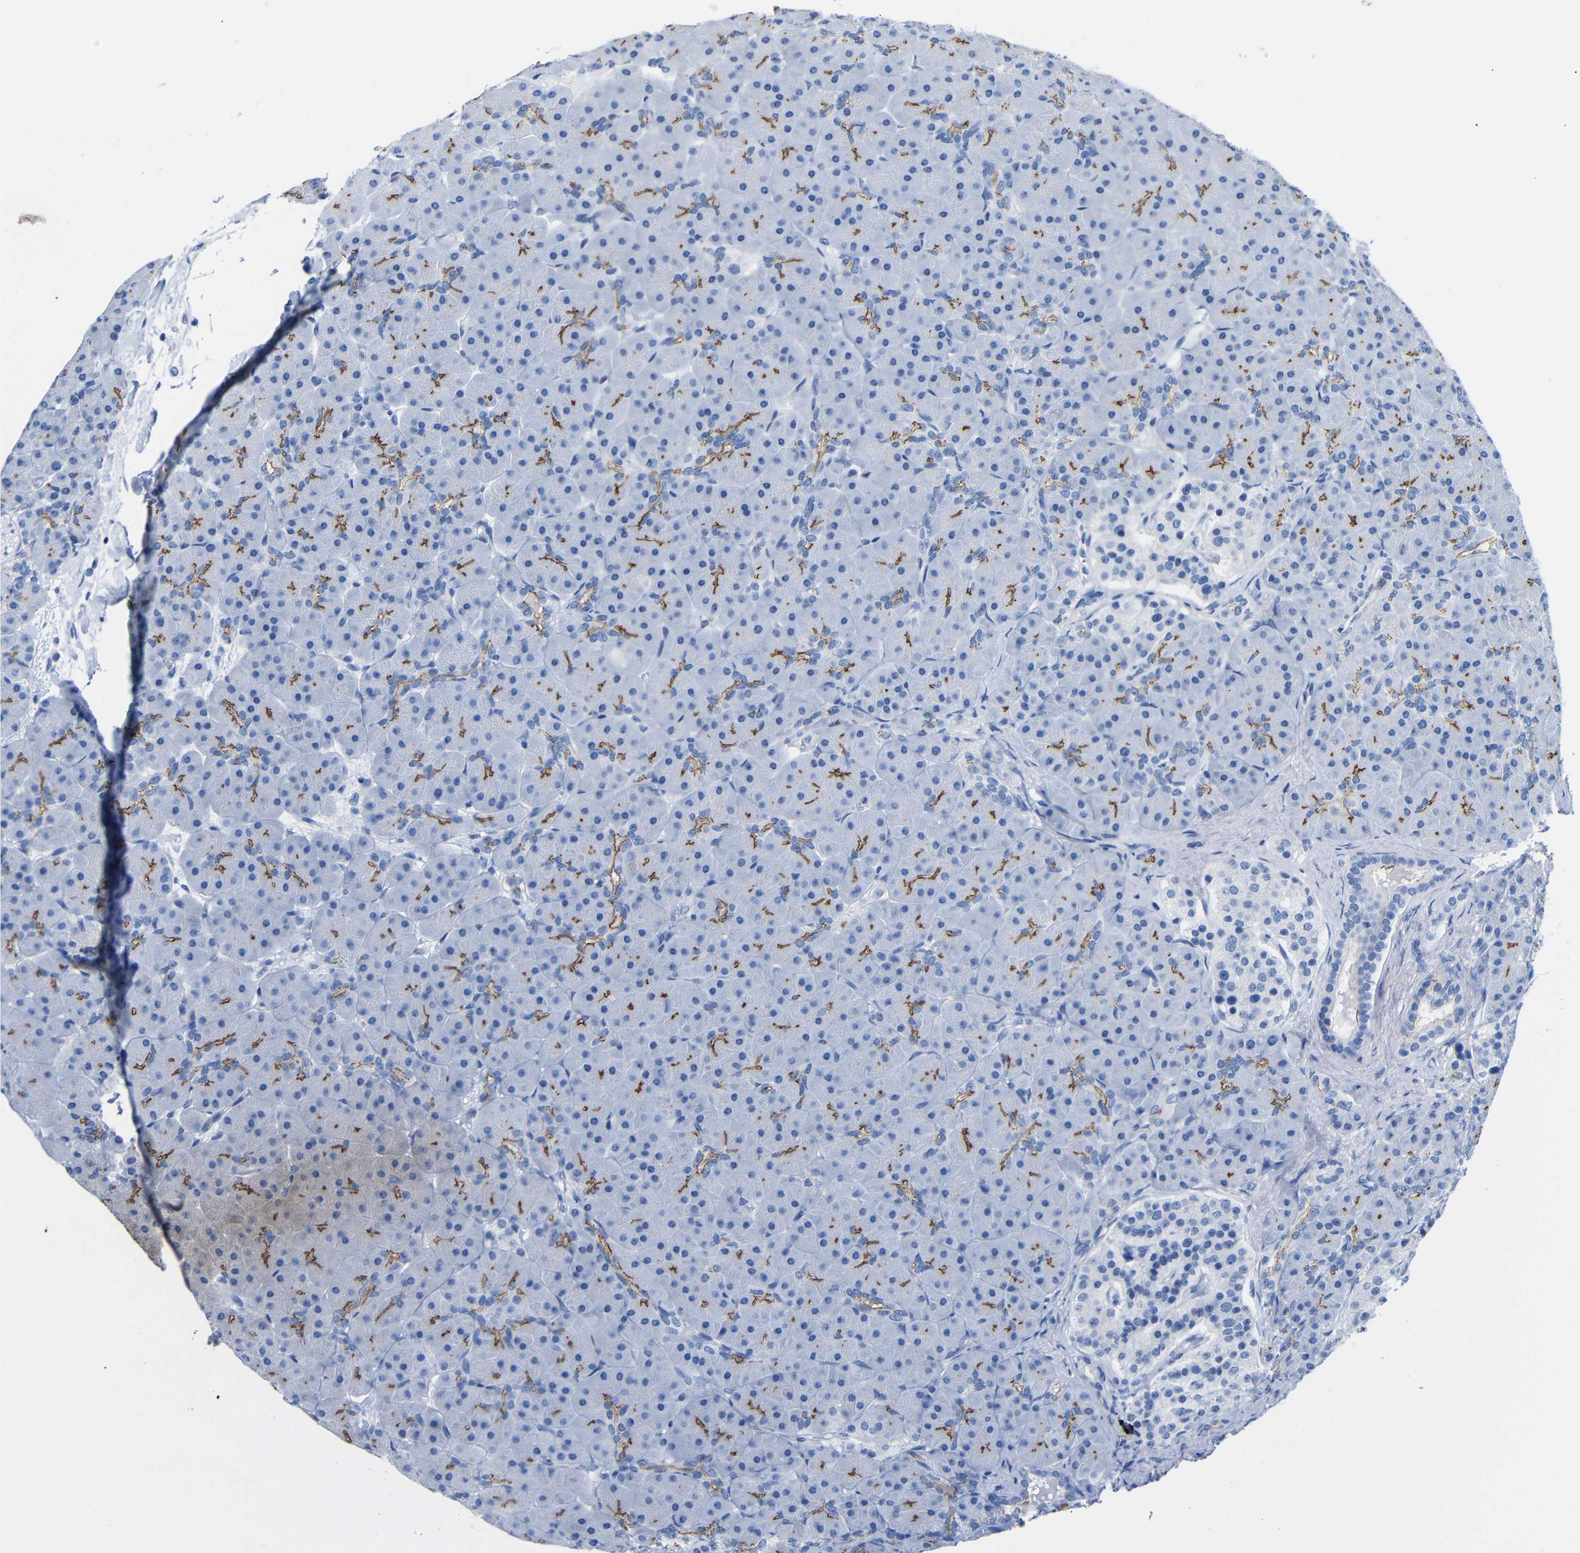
{"staining": {"intensity": "moderate", "quantity": "25%-75%", "location": "cytoplasmic/membranous"}, "tissue": "pancreas", "cell_type": "Exocrine glandular cells", "image_type": "normal", "snomed": [{"axis": "morphology", "description": "Normal tissue, NOS"}, {"axis": "topography", "description": "Pancreas"}], "caption": "This is a histology image of immunohistochemistry staining of benign pancreas, which shows moderate expression in the cytoplasmic/membranous of exocrine glandular cells.", "gene": "CGNL1", "patient": {"sex": "male", "age": 66}}